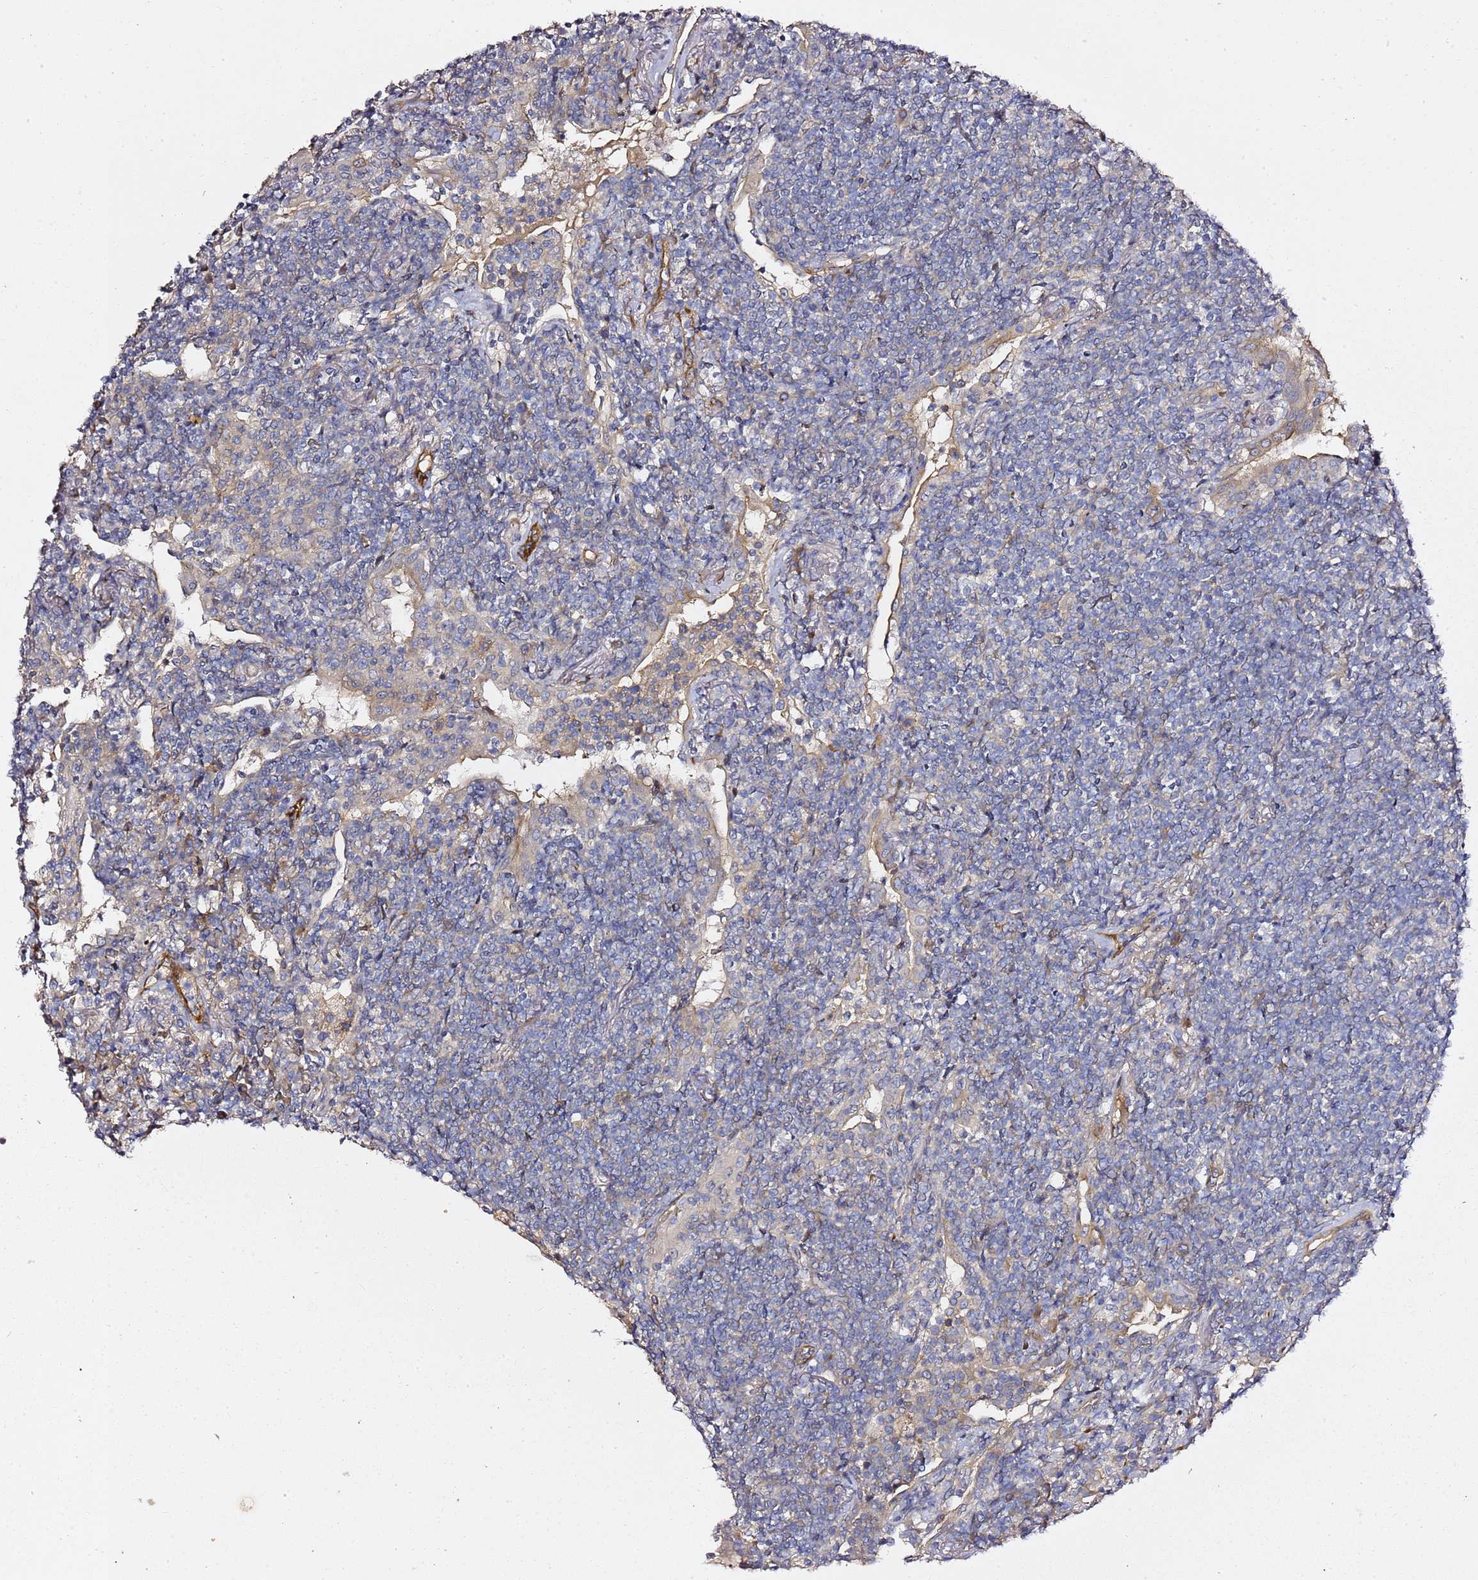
{"staining": {"intensity": "negative", "quantity": "none", "location": "none"}, "tissue": "lymphoma", "cell_type": "Tumor cells", "image_type": "cancer", "snomed": [{"axis": "morphology", "description": "Malignant lymphoma, non-Hodgkin's type, Low grade"}, {"axis": "topography", "description": "Lung"}], "caption": "This is an IHC image of human lymphoma. There is no staining in tumor cells.", "gene": "EPS8L1", "patient": {"sex": "female", "age": 71}}